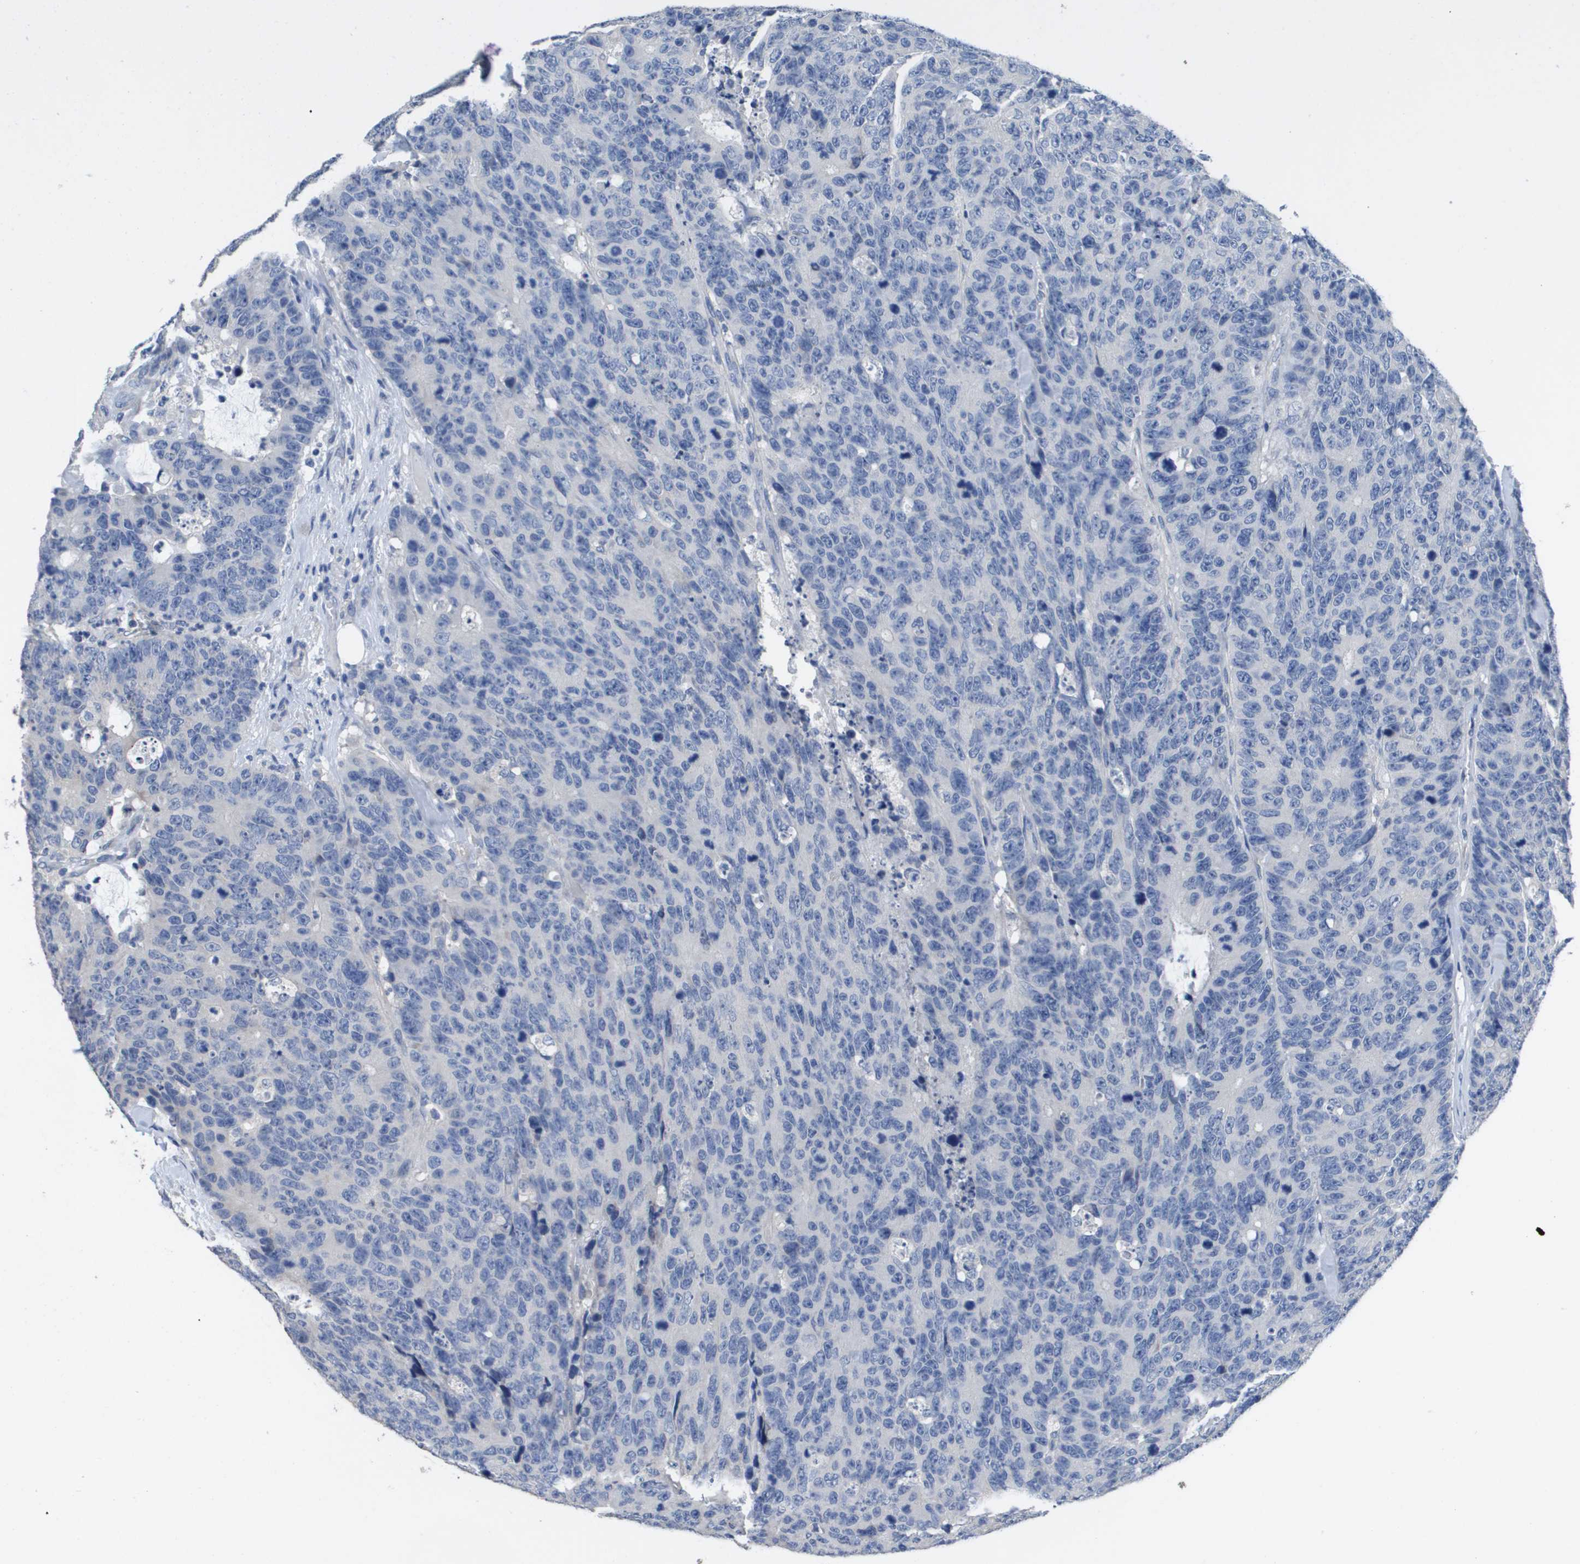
{"staining": {"intensity": "negative", "quantity": "none", "location": "none"}, "tissue": "colorectal cancer", "cell_type": "Tumor cells", "image_type": "cancer", "snomed": [{"axis": "morphology", "description": "Adenocarcinoma, NOS"}, {"axis": "topography", "description": "Colon"}], "caption": "An IHC histopathology image of colorectal cancer is shown. There is no staining in tumor cells of colorectal cancer. (Immunohistochemistry, brightfield microscopy, high magnification).", "gene": "CA9", "patient": {"sex": "female", "age": 86}}